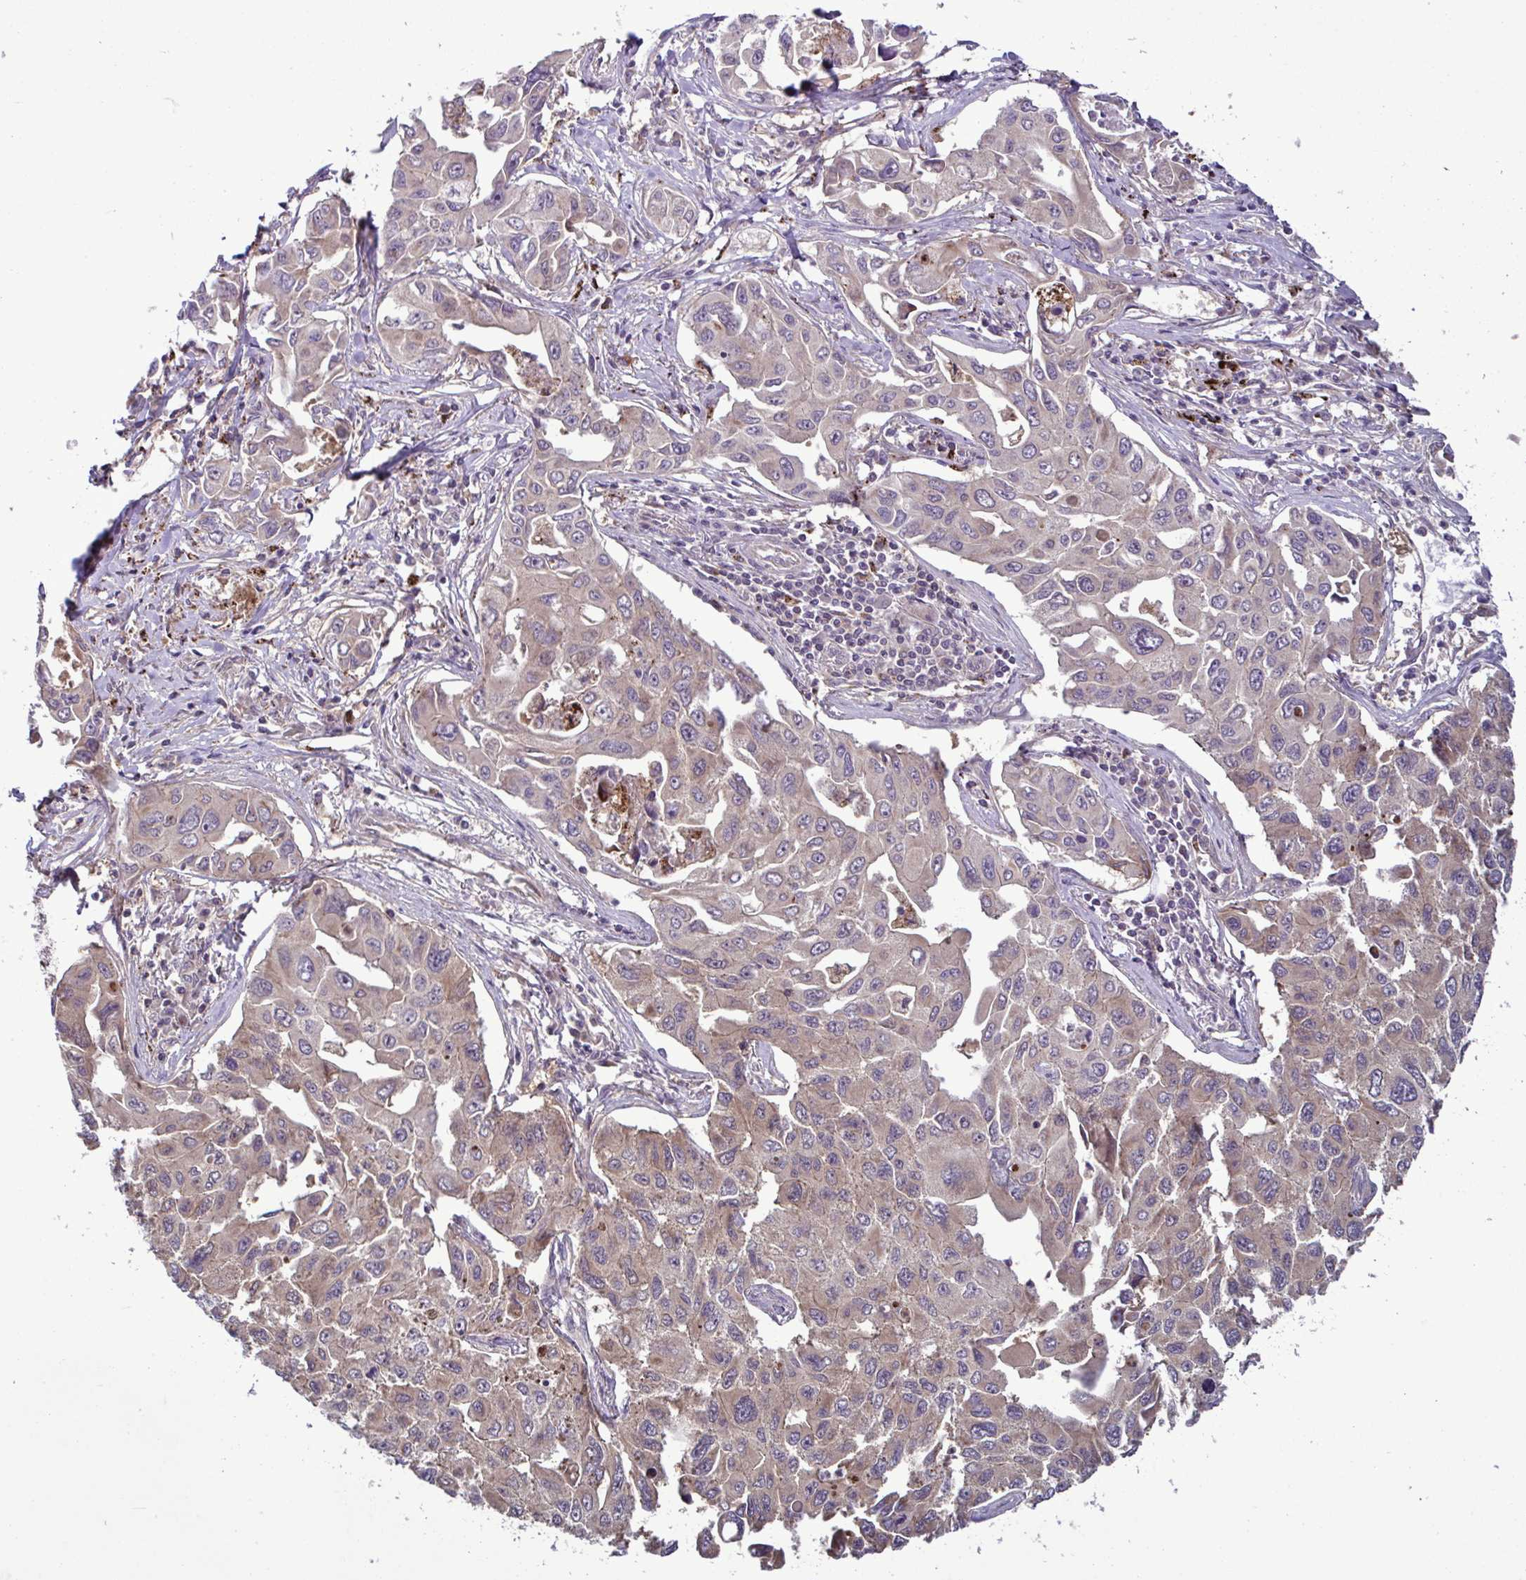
{"staining": {"intensity": "moderate", "quantity": "25%-75%", "location": "cytoplasmic/membranous,nuclear"}, "tissue": "lung cancer", "cell_type": "Tumor cells", "image_type": "cancer", "snomed": [{"axis": "morphology", "description": "Adenocarcinoma, NOS"}, {"axis": "topography", "description": "Lung"}], "caption": "Human lung adenocarcinoma stained with a protein marker displays moderate staining in tumor cells.", "gene": "GLTP", "patient": {"sex": "male", "age": 64}}